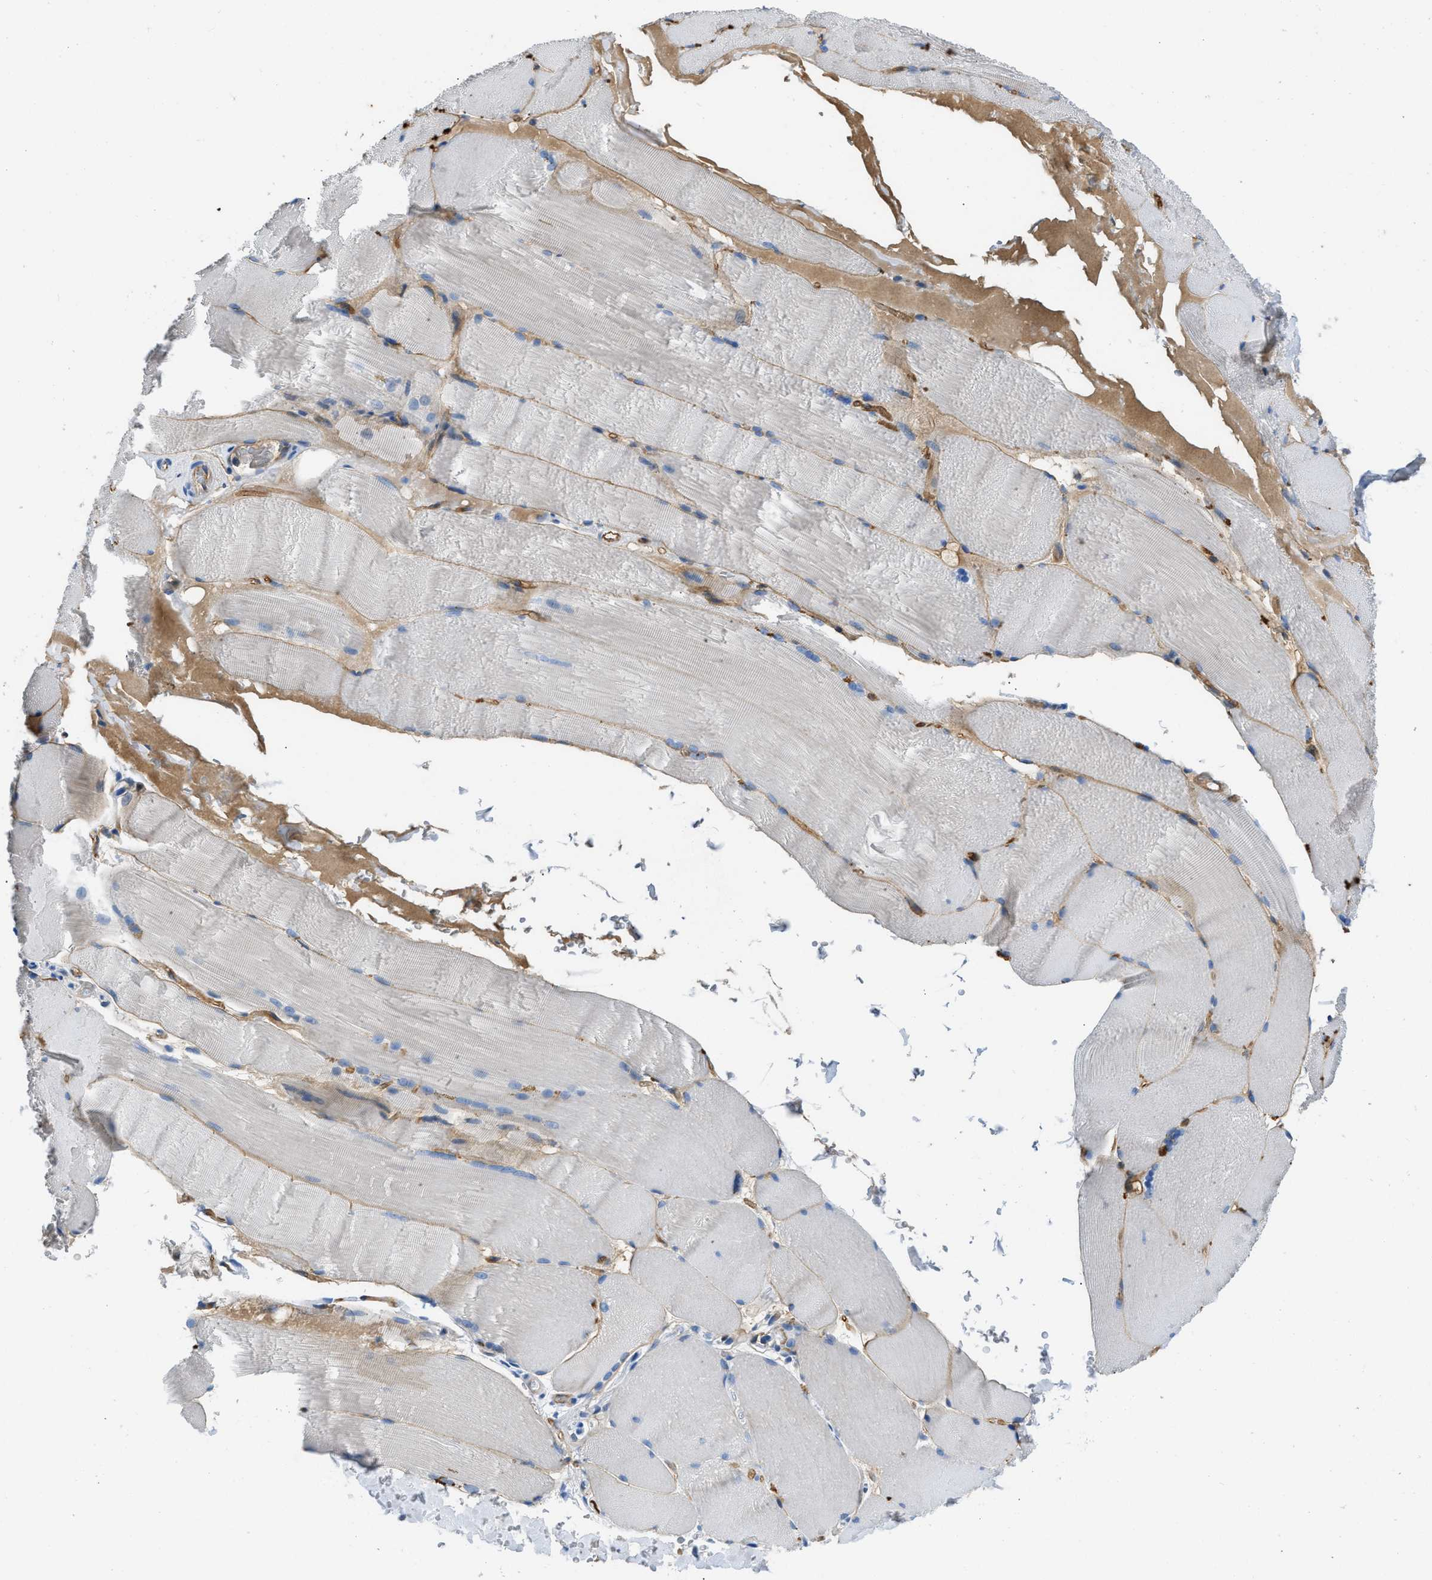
{"staining": {"intensity": "moderate", "quantity": "25%-75%", "location": "cytoplasmic/membranous"}, "tissue": "skeletal muscle", "cell_type": "Myocytes", "image_type": "normal", "snomed": [{"axis": "morphology", "description": "Normal tissue, NOS"}, {"axis": "topography", "description": "Skin"}, {"axis": "topography", "description": "Skeletal muscle"}], "caption": "Skeletal muscle stained for a protein (brown) demonstrates moderate cytoplasmic/membranous positive expression in approximately 25%-75% of myocytes.", "gene": "SPEG", "patient": {"sex": "male", "age": 83}}